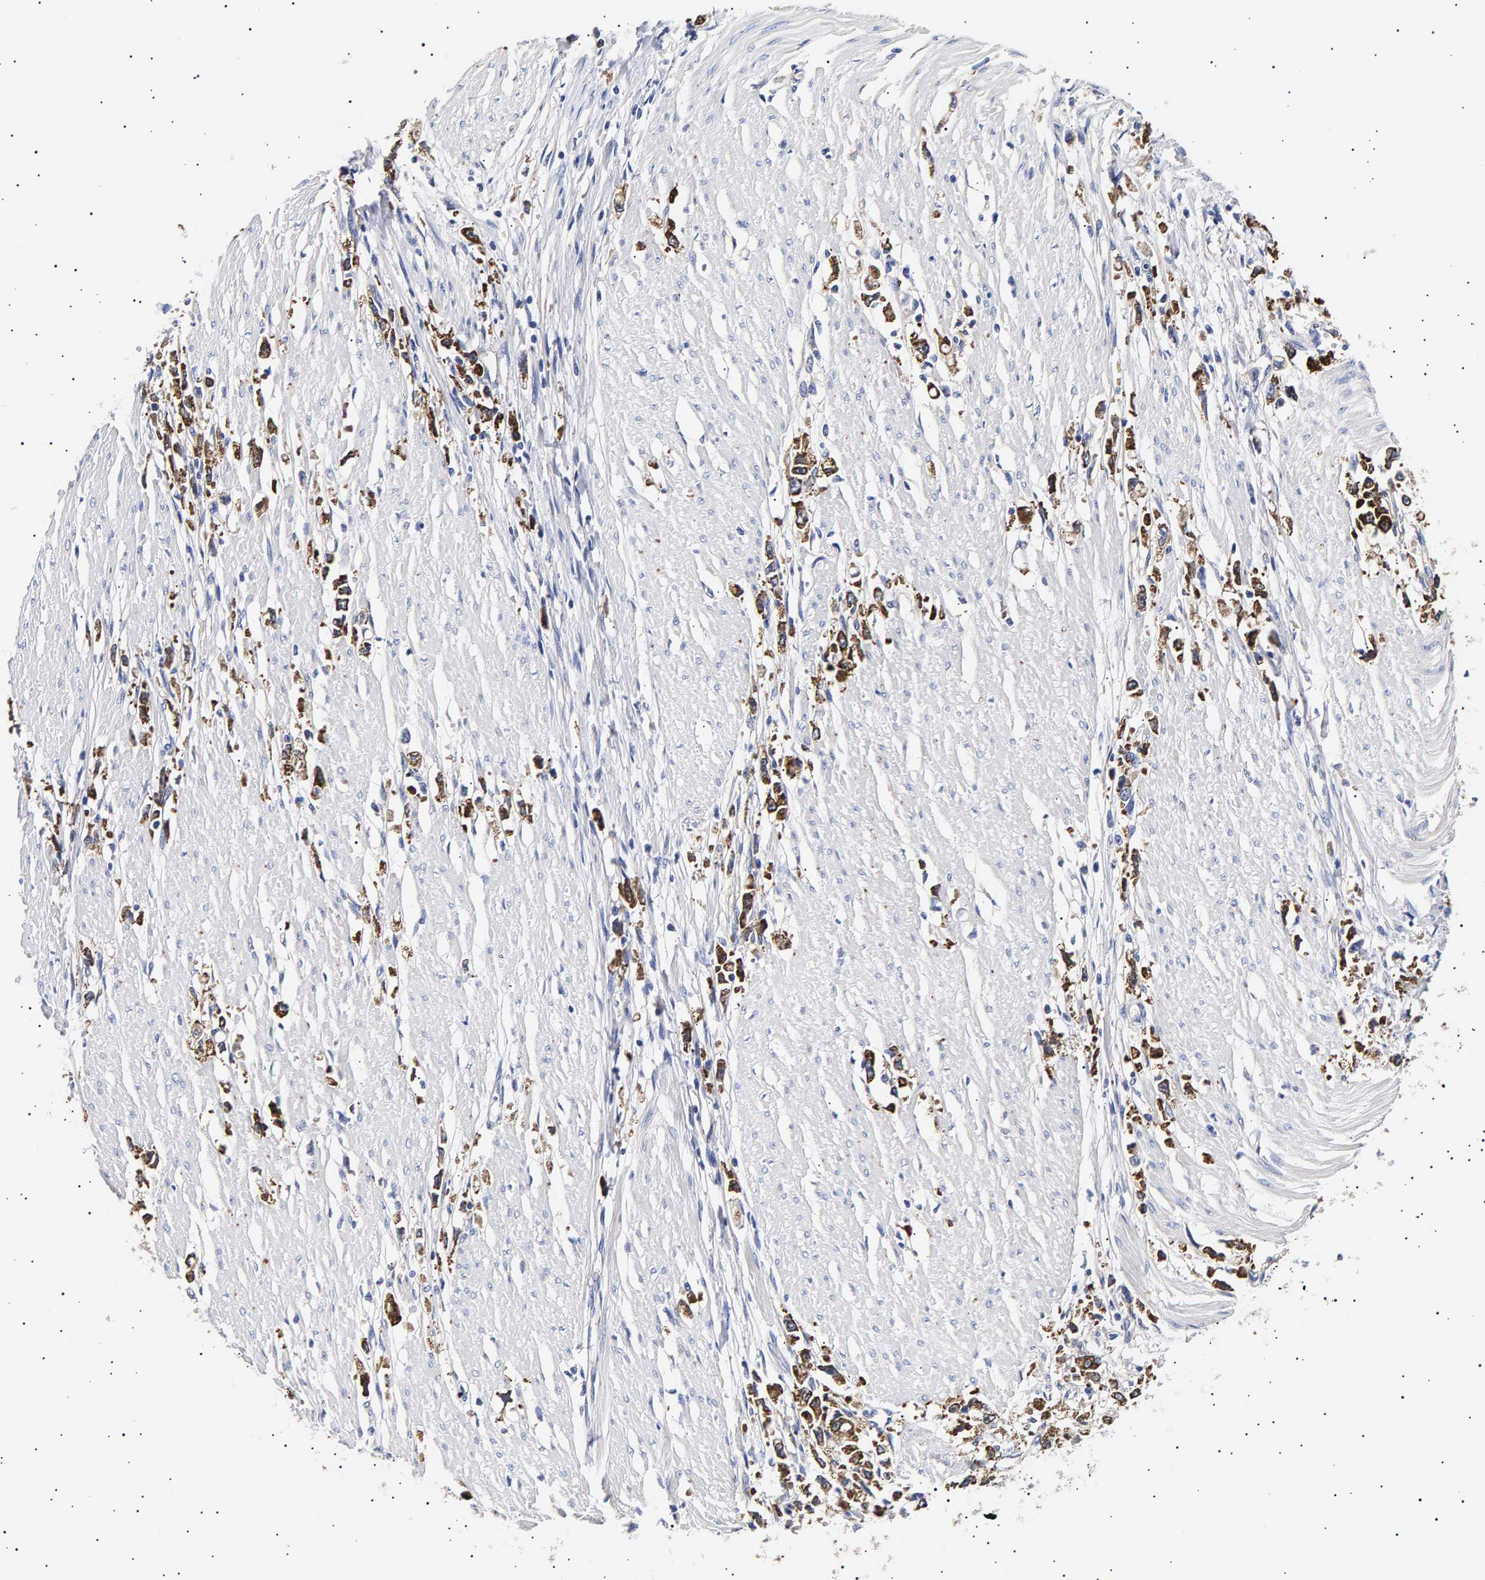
{"staining": {"intensity": "strong", "quantity": ">75%", "location": "cytoplasmic/membranous"}, "tissue": "stomach cancer", "cell_type": "Tumor cells", "image_type": "cancer", "snomed": [{"axis": "morphology", "description": "Adenocarcinoma, NOS"}, {"axis": "topography", "description": "Stomach"}], "caption": "Stomach cancer (adenocarcinoma) stained for a protein demonstrates strong cytoplasmic/membranous positivity in tumor cells.", "gene": "ANKRD40", "patient": {"sex": "female", "age": 59}}